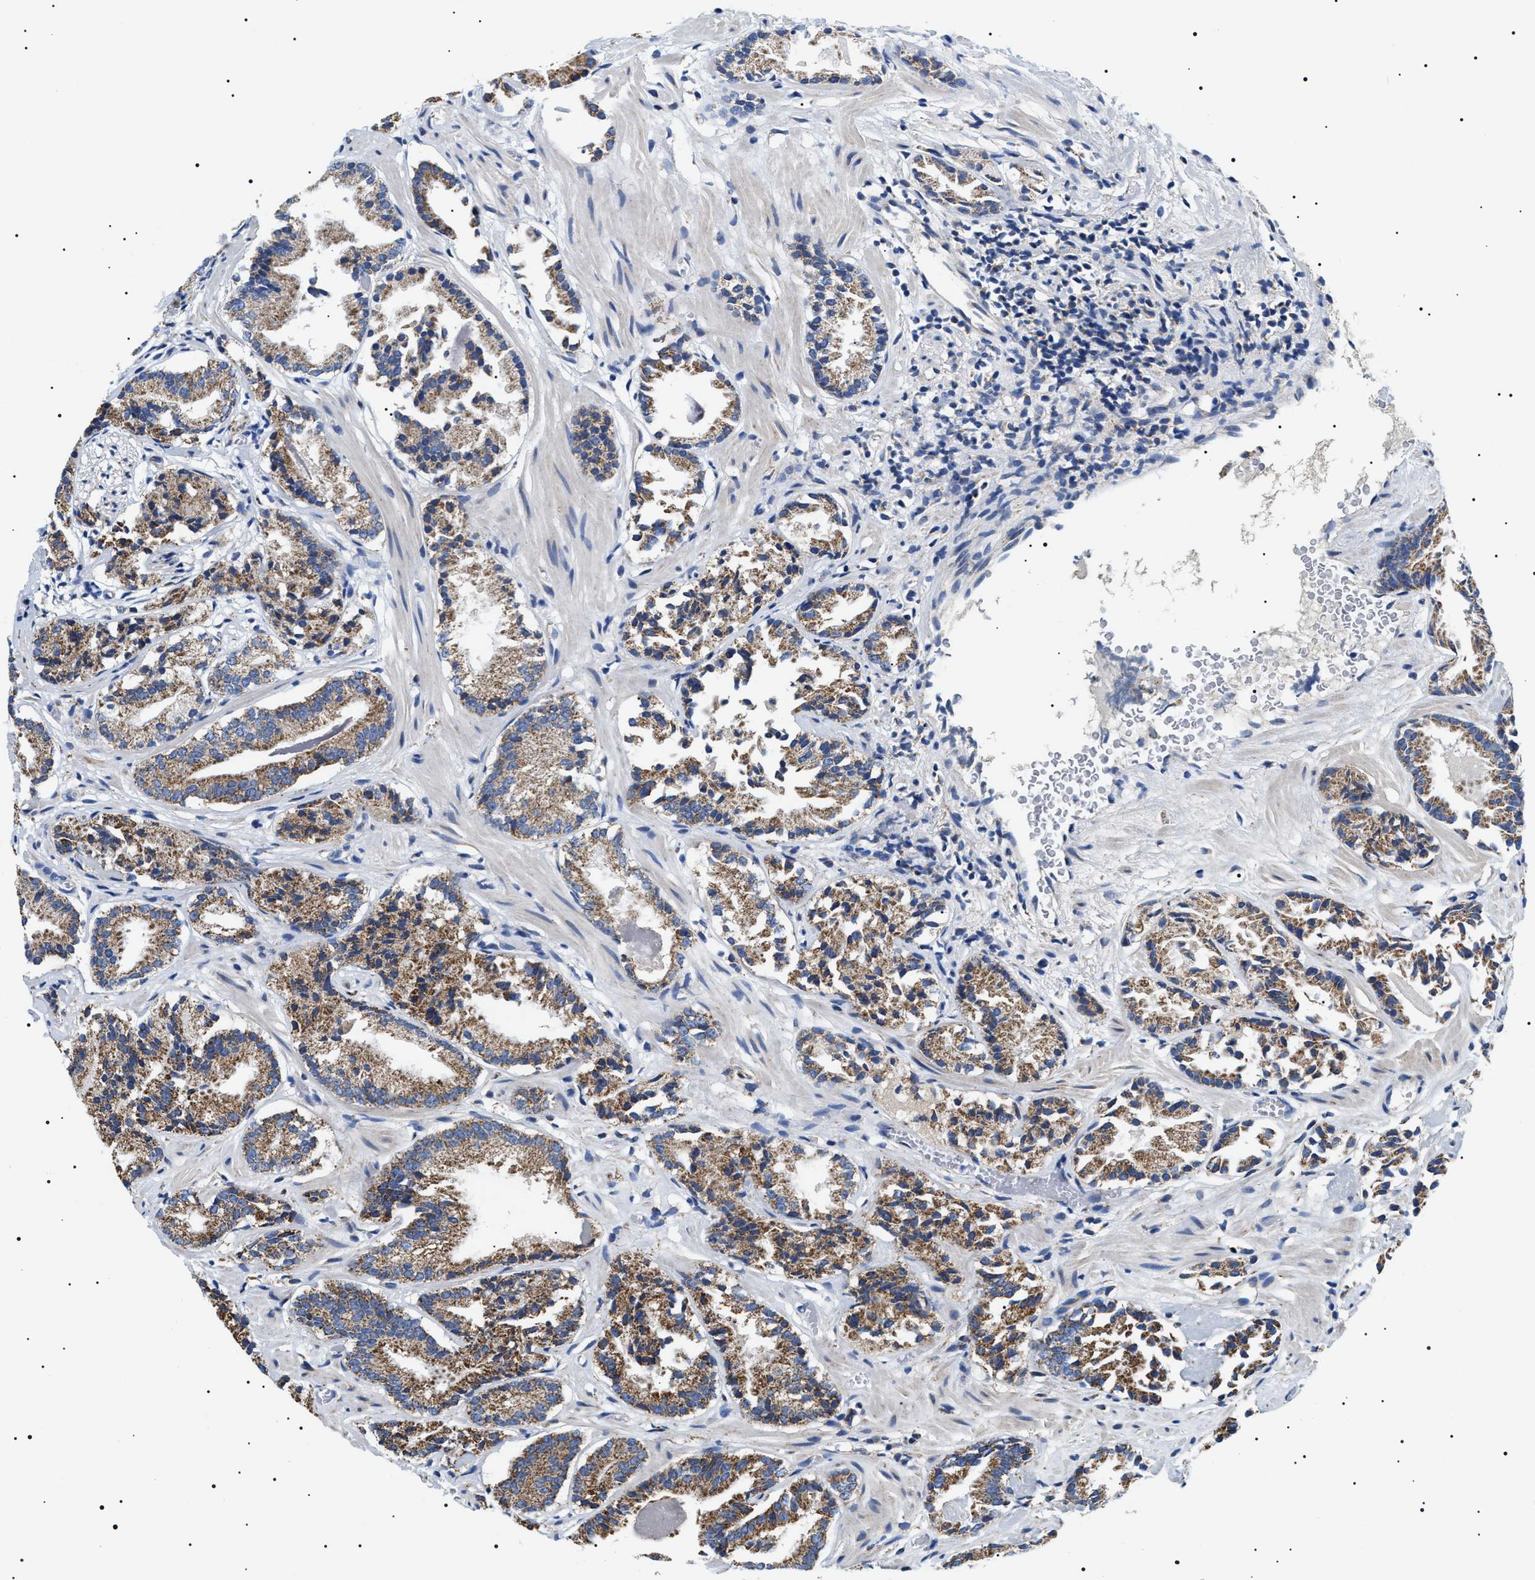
{"staining": {"intensity": "moderate", "quantity": ">75%", "location": "cytoplasmic/membranous"}, "tissue": "prostate cancer", "cell_type": "Tumor cells", "image_type": "cancer", "snomed": [{"axis": "morphology", "description": "Adenocarcinoma, Low grade"}, {"axis": "topography", "description": "Prostate"}], "caption": "Prostate adenocarcinoma (low-grade) tissue exhibits moderate cytoplasmic/membranous staining in approximately >75% of tumor cells", "gene": "OXSM", "patient": {"sex": "male", "age": 51}}